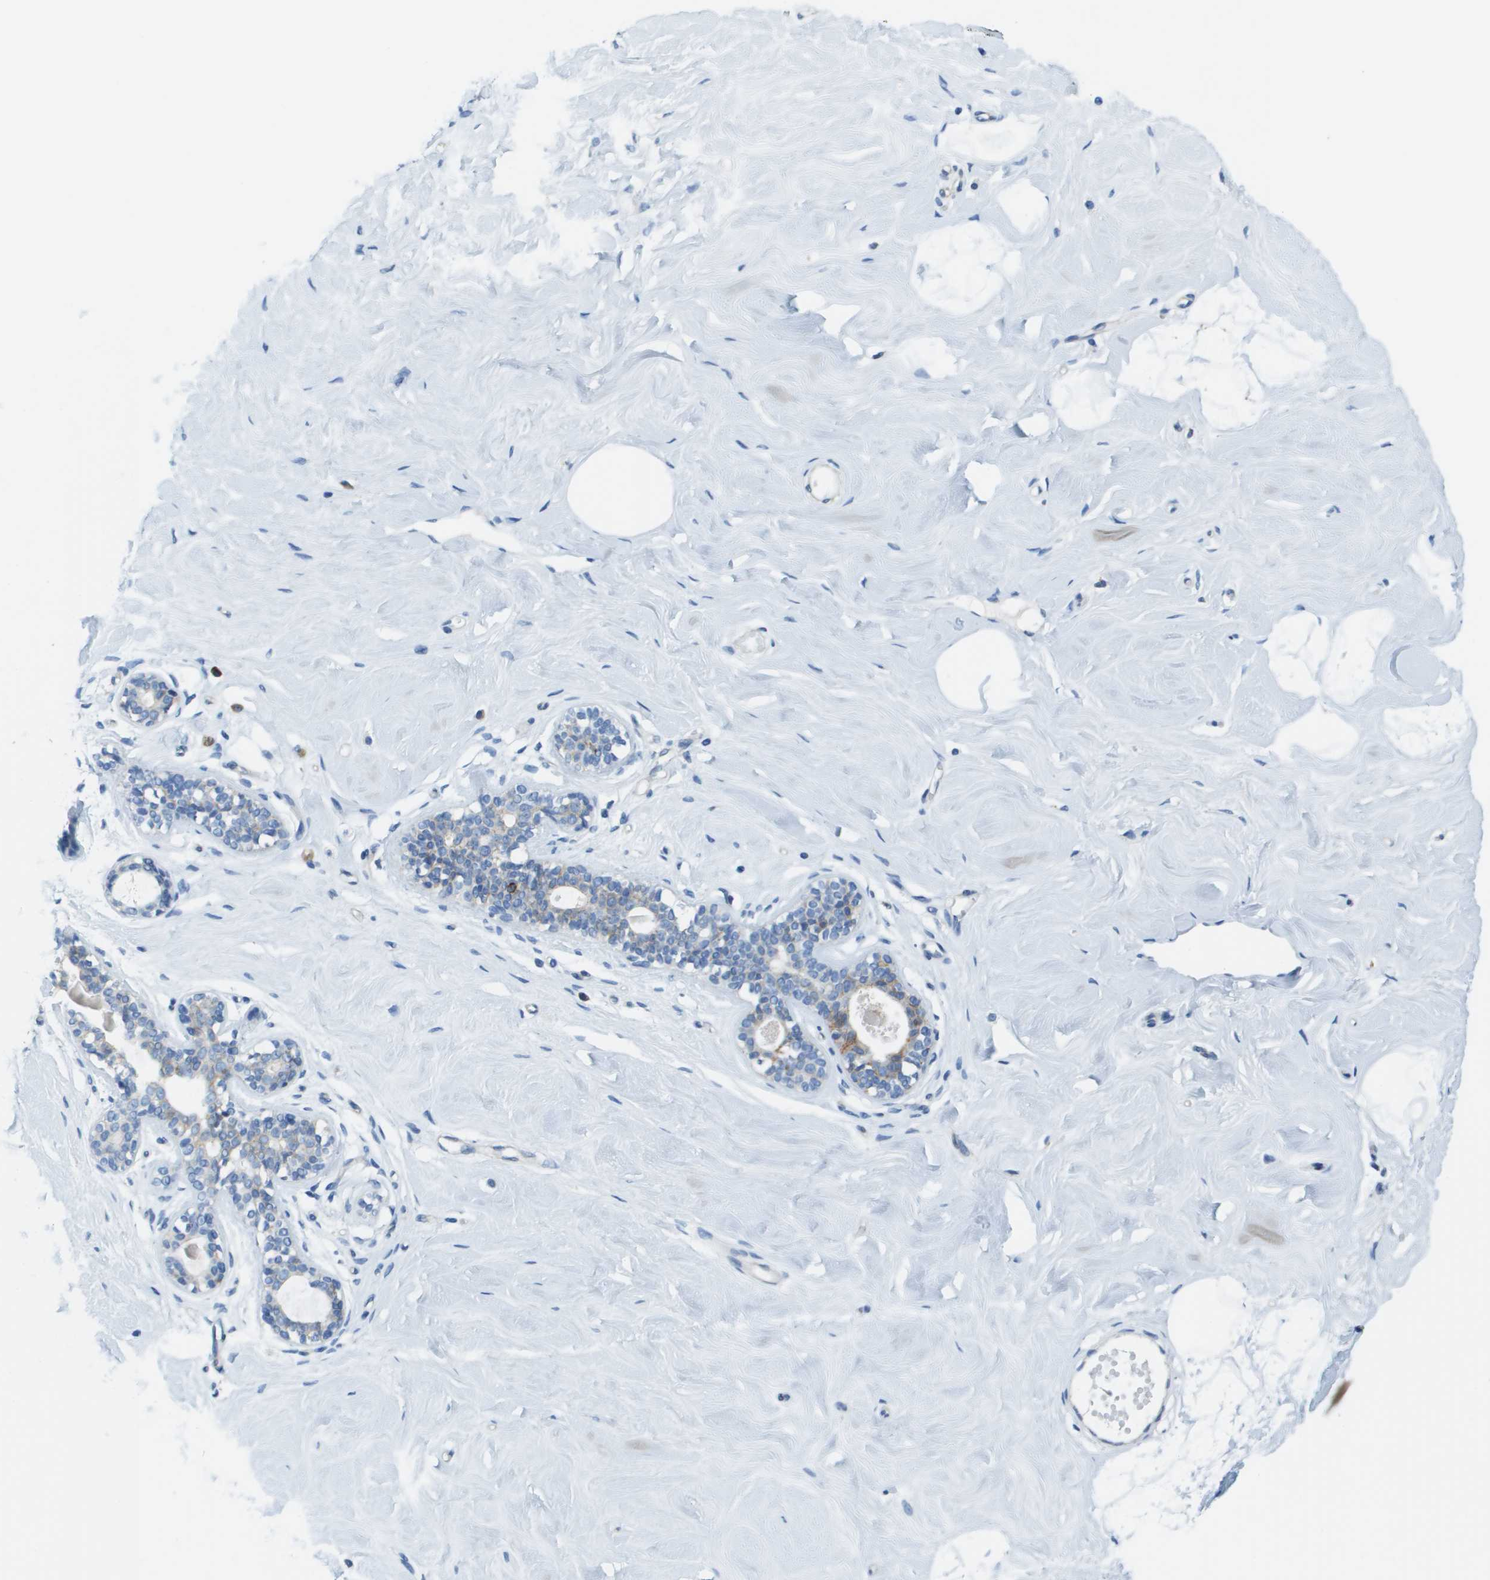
{"staining": {"intensity": "negative", "quantity": "none", "location": "none"}, "tissue": "breast", "cell_type": "Adipocytes", "image_type": "normal", "snomed": [{"axis": "morphology", "description": "Normal tissue, NOS"}, {"axis": "topography", "description": "Breast"}], "caption": "DAB (3,3'-diaminobenzidine) immunohistochemical staining of benign human breast shows no significant staining in adipocytes.", "gene": "SDC1", "patient": {"sex": "female", "age": 23}}